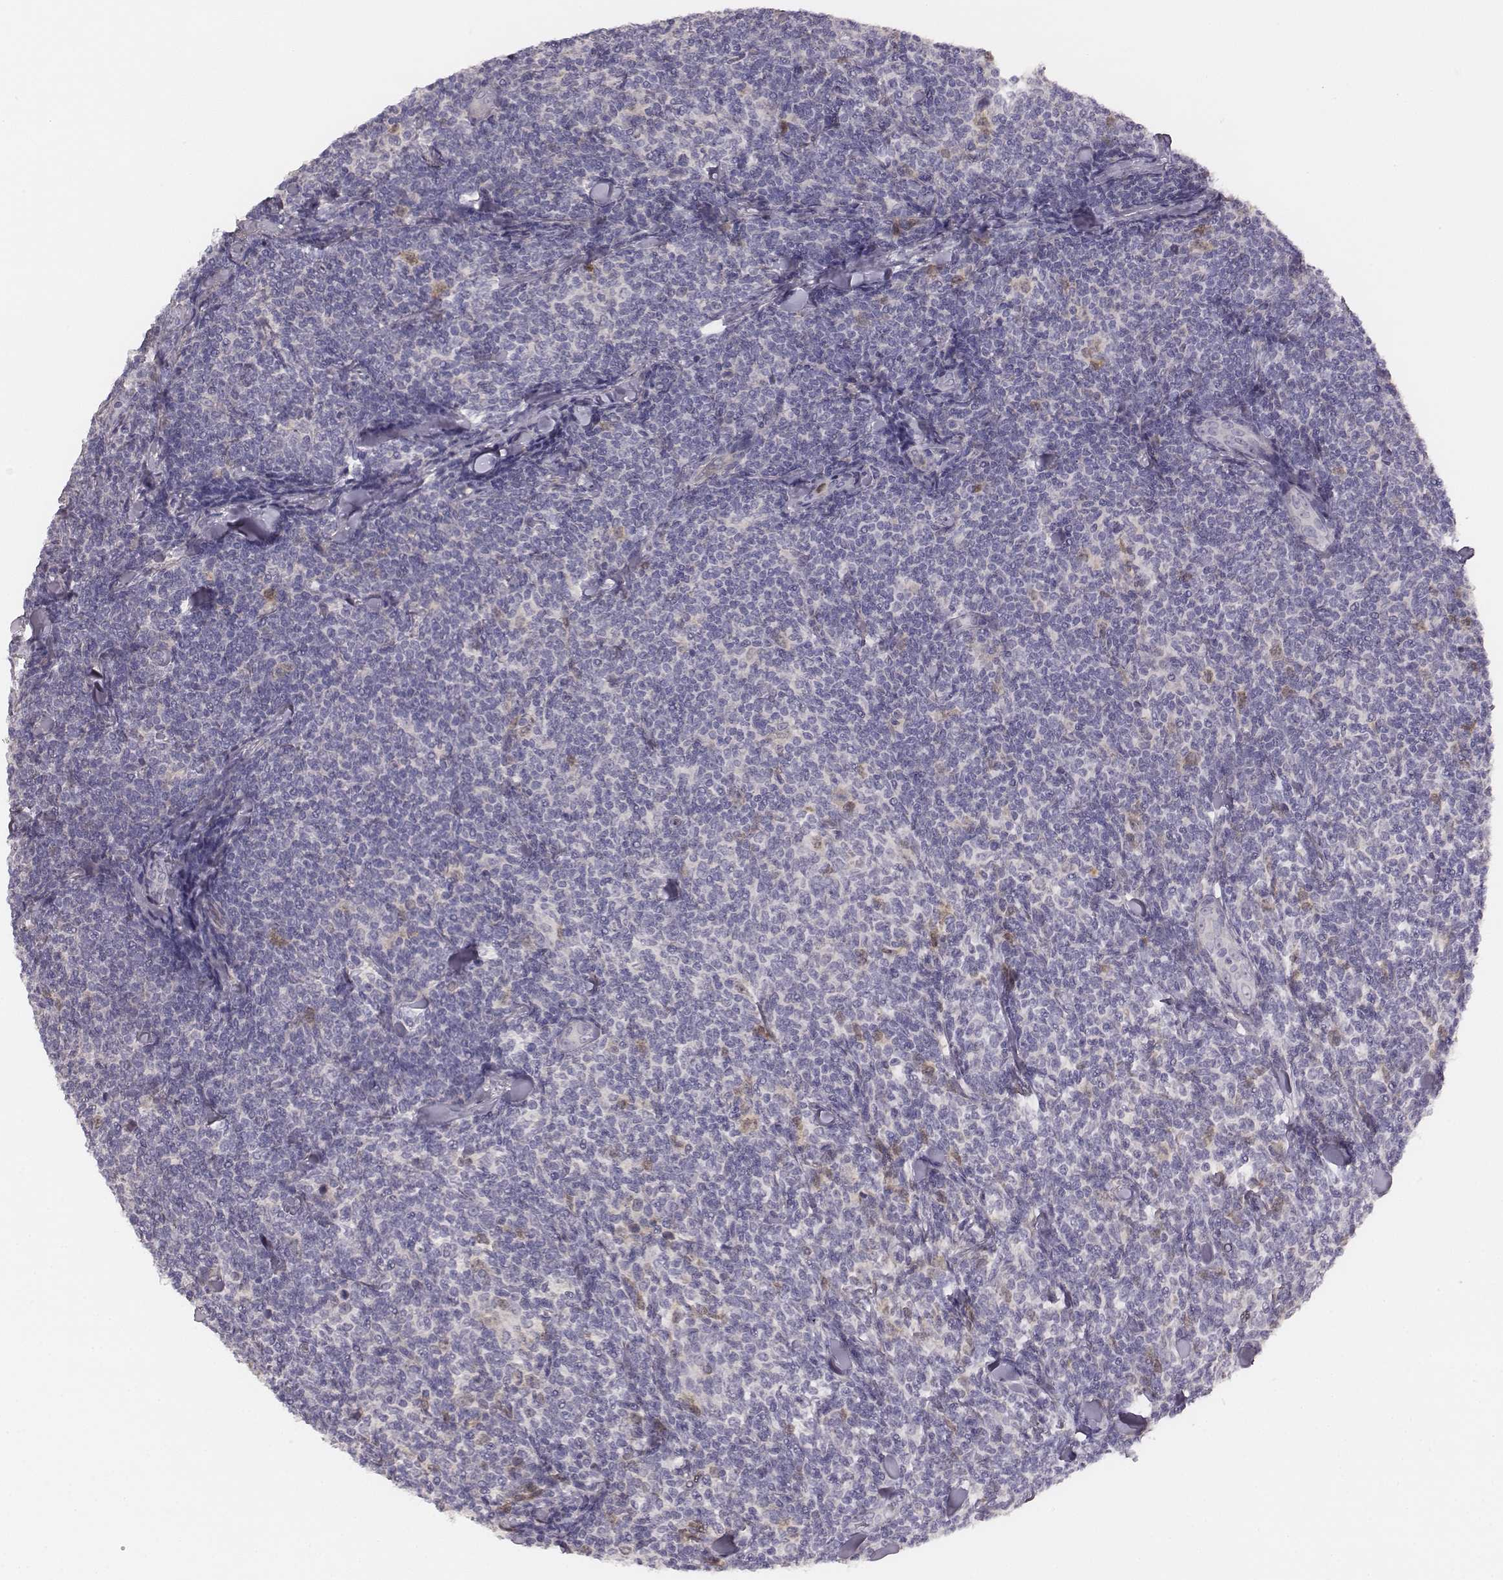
{"staining": {"intensity": "negative", "quantity": "none", "location": "none"}, "tissue": "lymphoma", "cell_type": "Tumor cells", "image_type": "cancer", "snomed": [{"axis": "morphology", "description": "Malignant lymphoma, non-Hodgkin's type, Low grade"}, {"axis": "topography", "description": "Lymph node"}], "caption": "Tumor cells show no significant protein staining in lymphoma.", "gene": "PBK", "patient": {"sex": "female", "age": 56}}